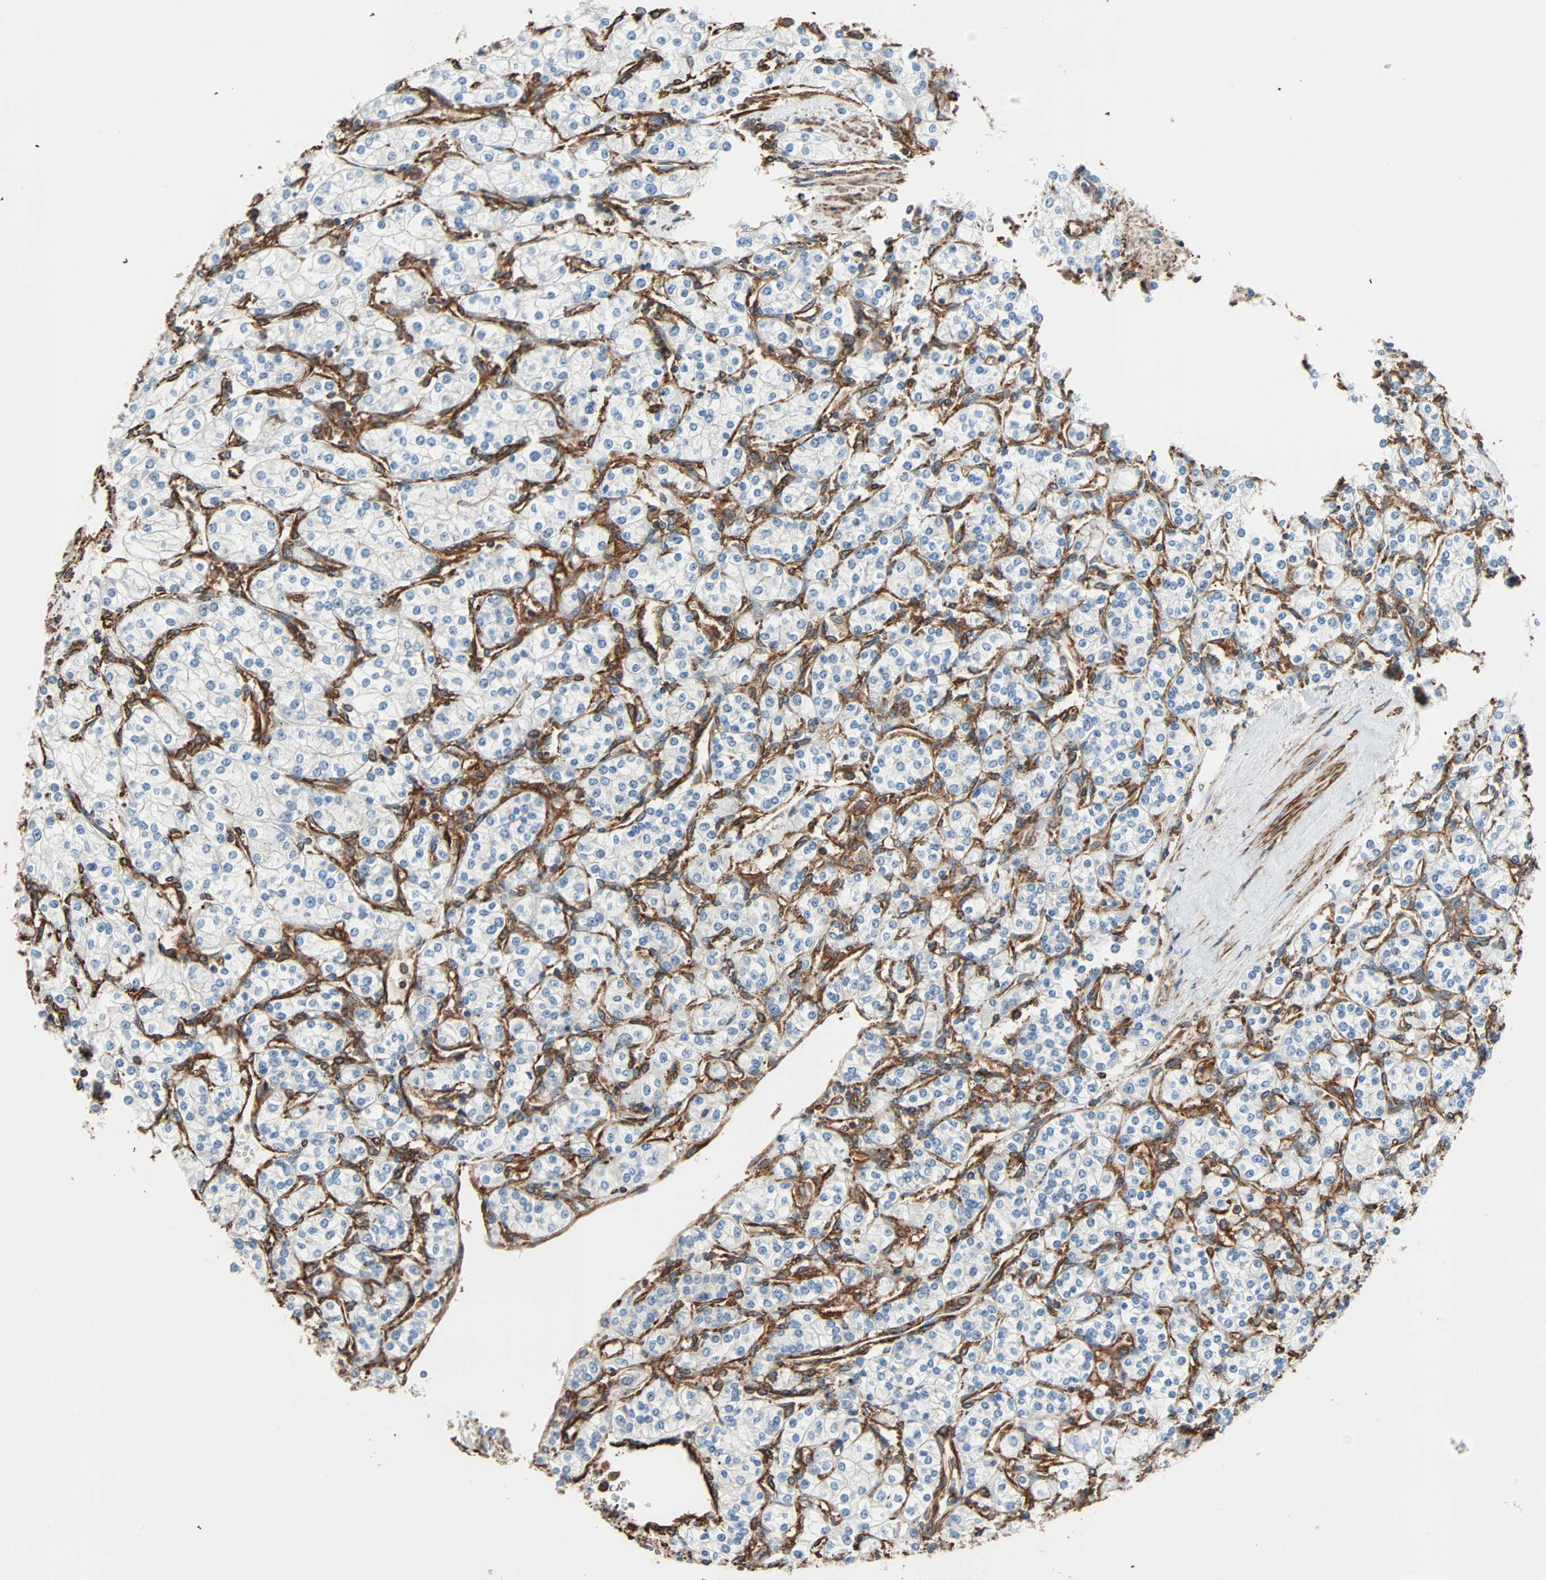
{"staining": {"intensity": "negative", "quantity": "none", "location": "none"}, "tissue": "renal cancer", "cell_type": "Tumor cells", "image_type": "cancer", "snomed": [{"axis": "morphology", "description": "Adenocarcinoma, NOS"}, {"axis": "topography", "description": "Kidney"}], "caption": "Immunohistochemical staining of renal adenocarcinoma shows no significant expression in tumor cells.", "gene": "GALNT10", "patient": {"sex": "male", "age": 77}}